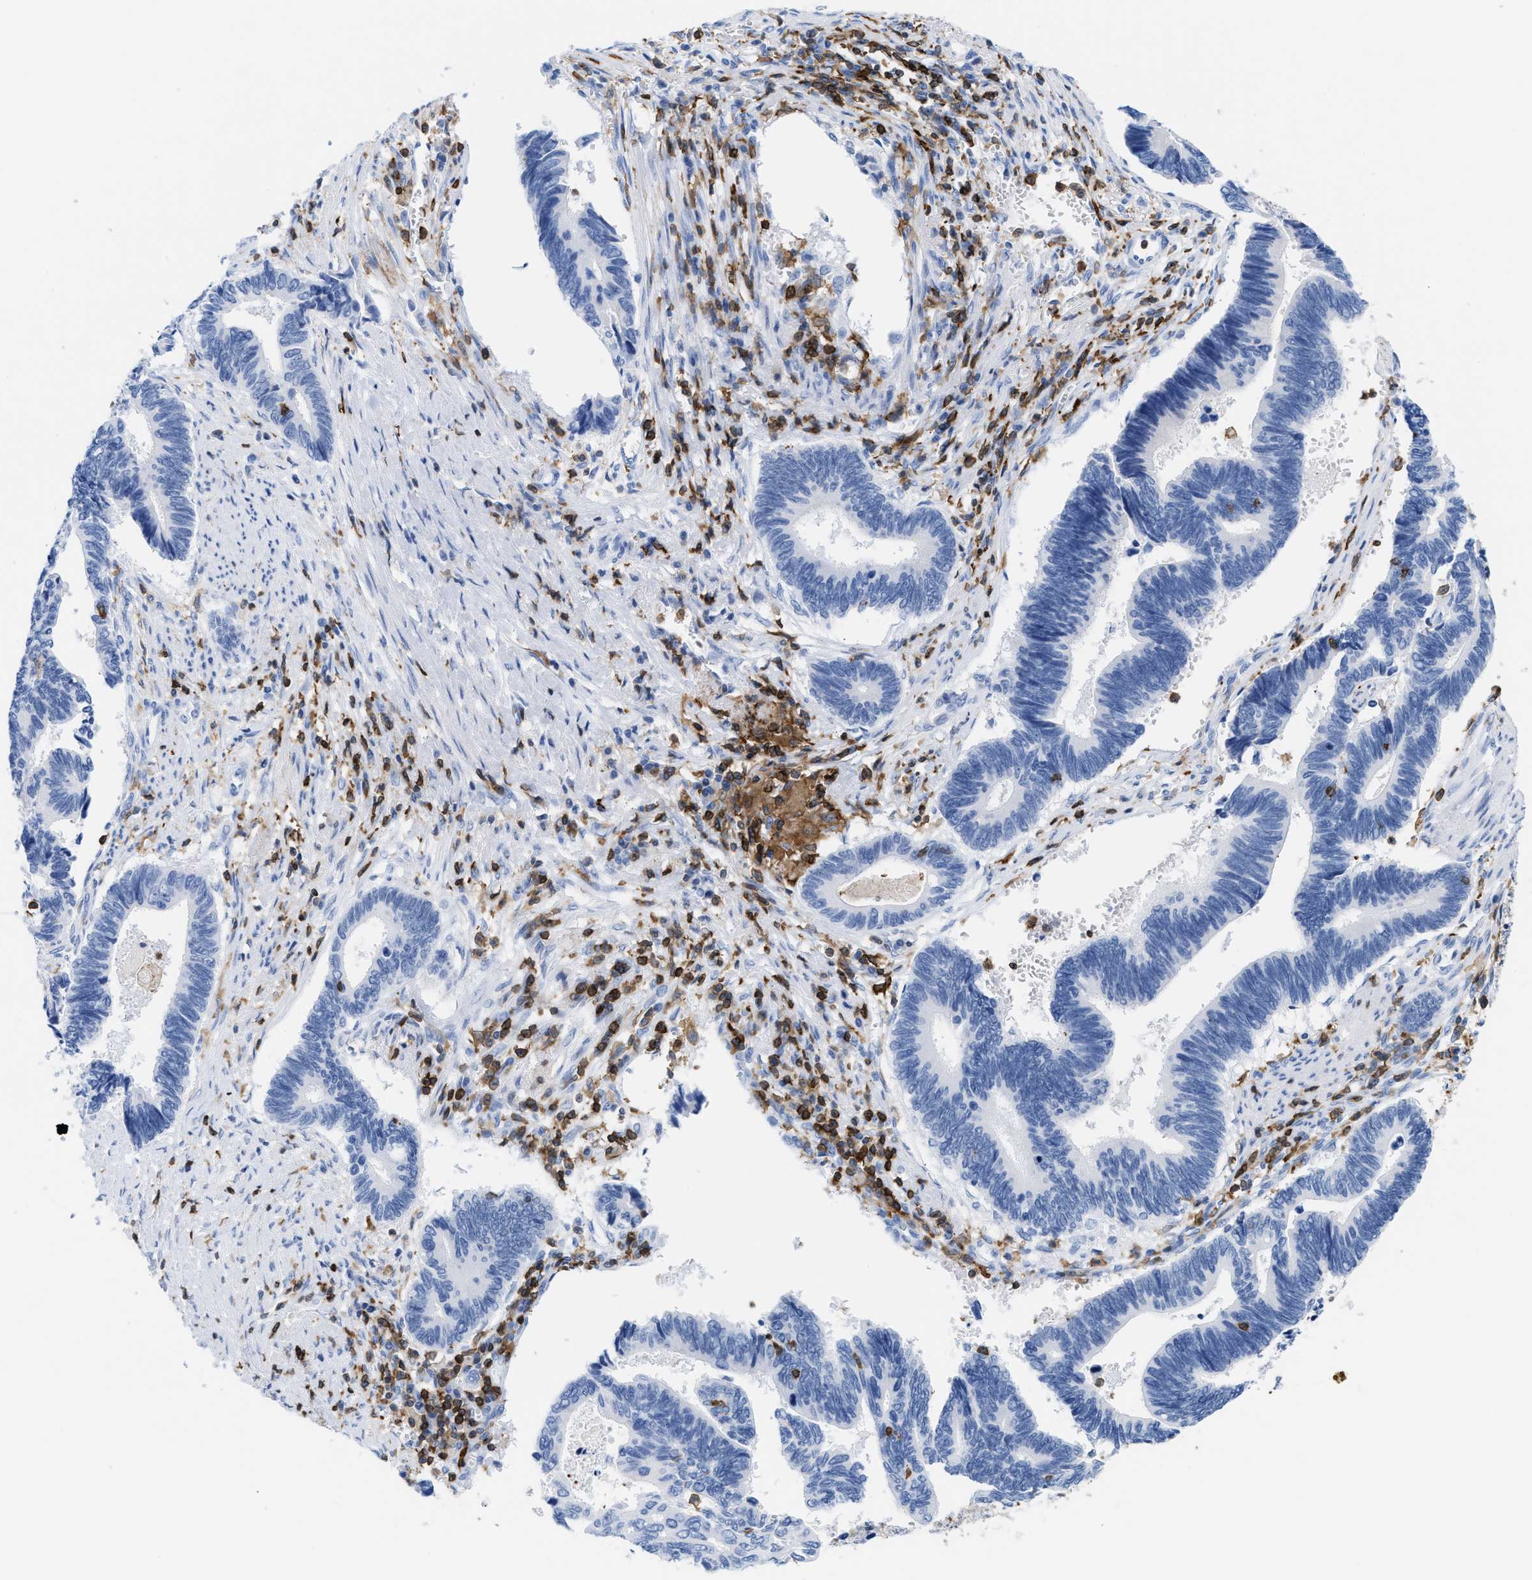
{"staining": {"intensity": "negative", "quantity": "none", "location": "none"}, "tissue": "pancreatic cancer", "cell_type": "Tumor cells", "image_type": "cancer", "snomed": [{"axis": "morphology", "description": "Adenocarcinoma, NOS"}, {"axis": "topography", "description": "Pancreas"}], "caption": "There is no significant expression in tumor cells of pancreatic cancer (adenocarcinoma).", "gene": "LCP1", "patient": {"sex": "female", "age": 70}}